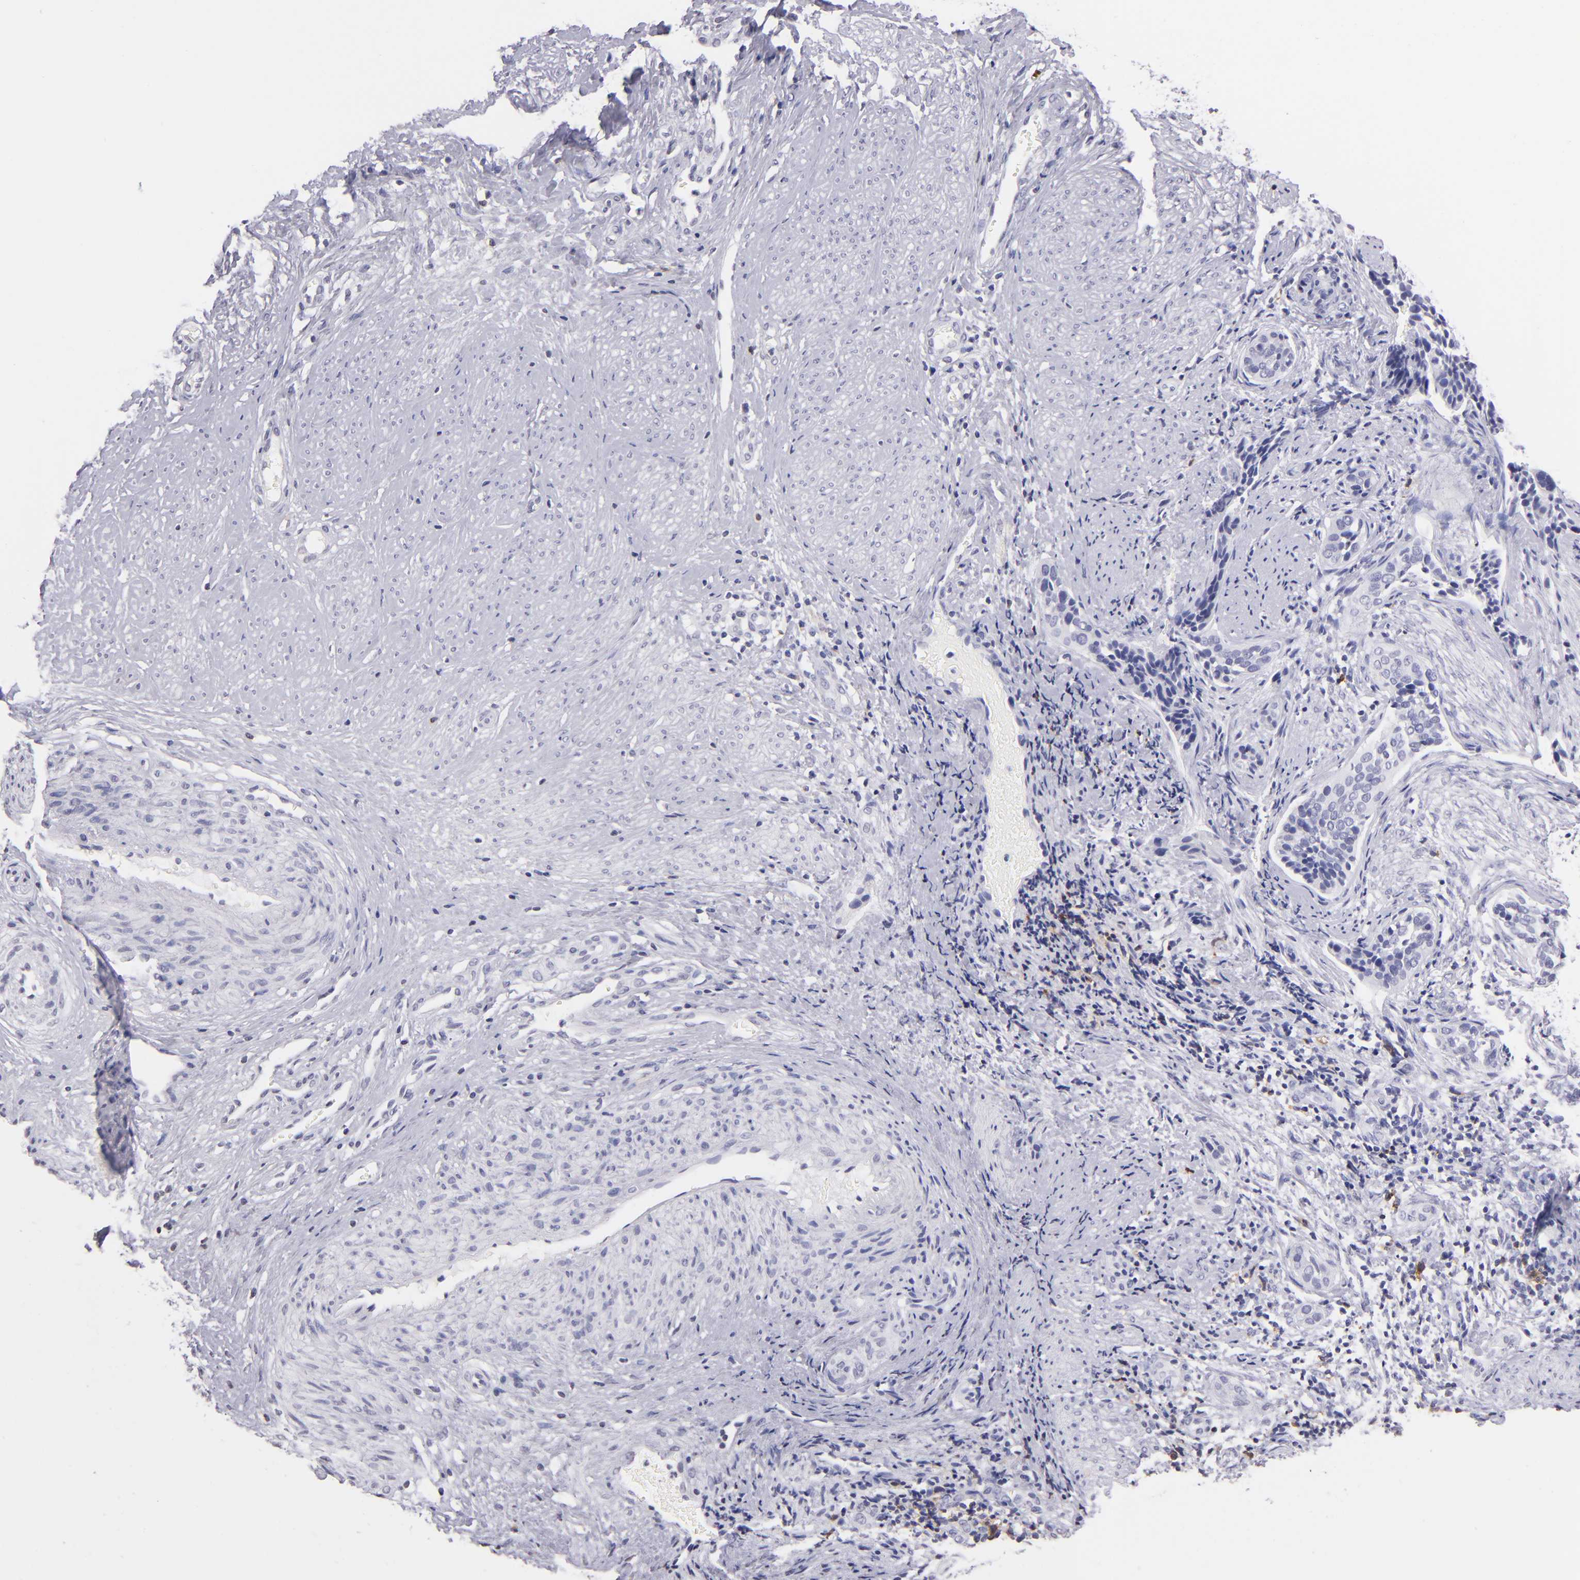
{"staining": {"intensity": "negative", "quantity": "none", "location": "none"}, "tissue": "cervical cancer", "cell_type": "Tumor cells", "image_type": "cancer", "snomed": [{"axis": "morphology", "description": "Squamous cell carcinoma, NOS"}, {"axis": "topography", "description": "Cervix"}], "caption": "Tumor cells show no significant expression in cervical squamous cell carcinoma.", "gene": "IL2RA", "patient": {"sex": "female", "age": 31}}